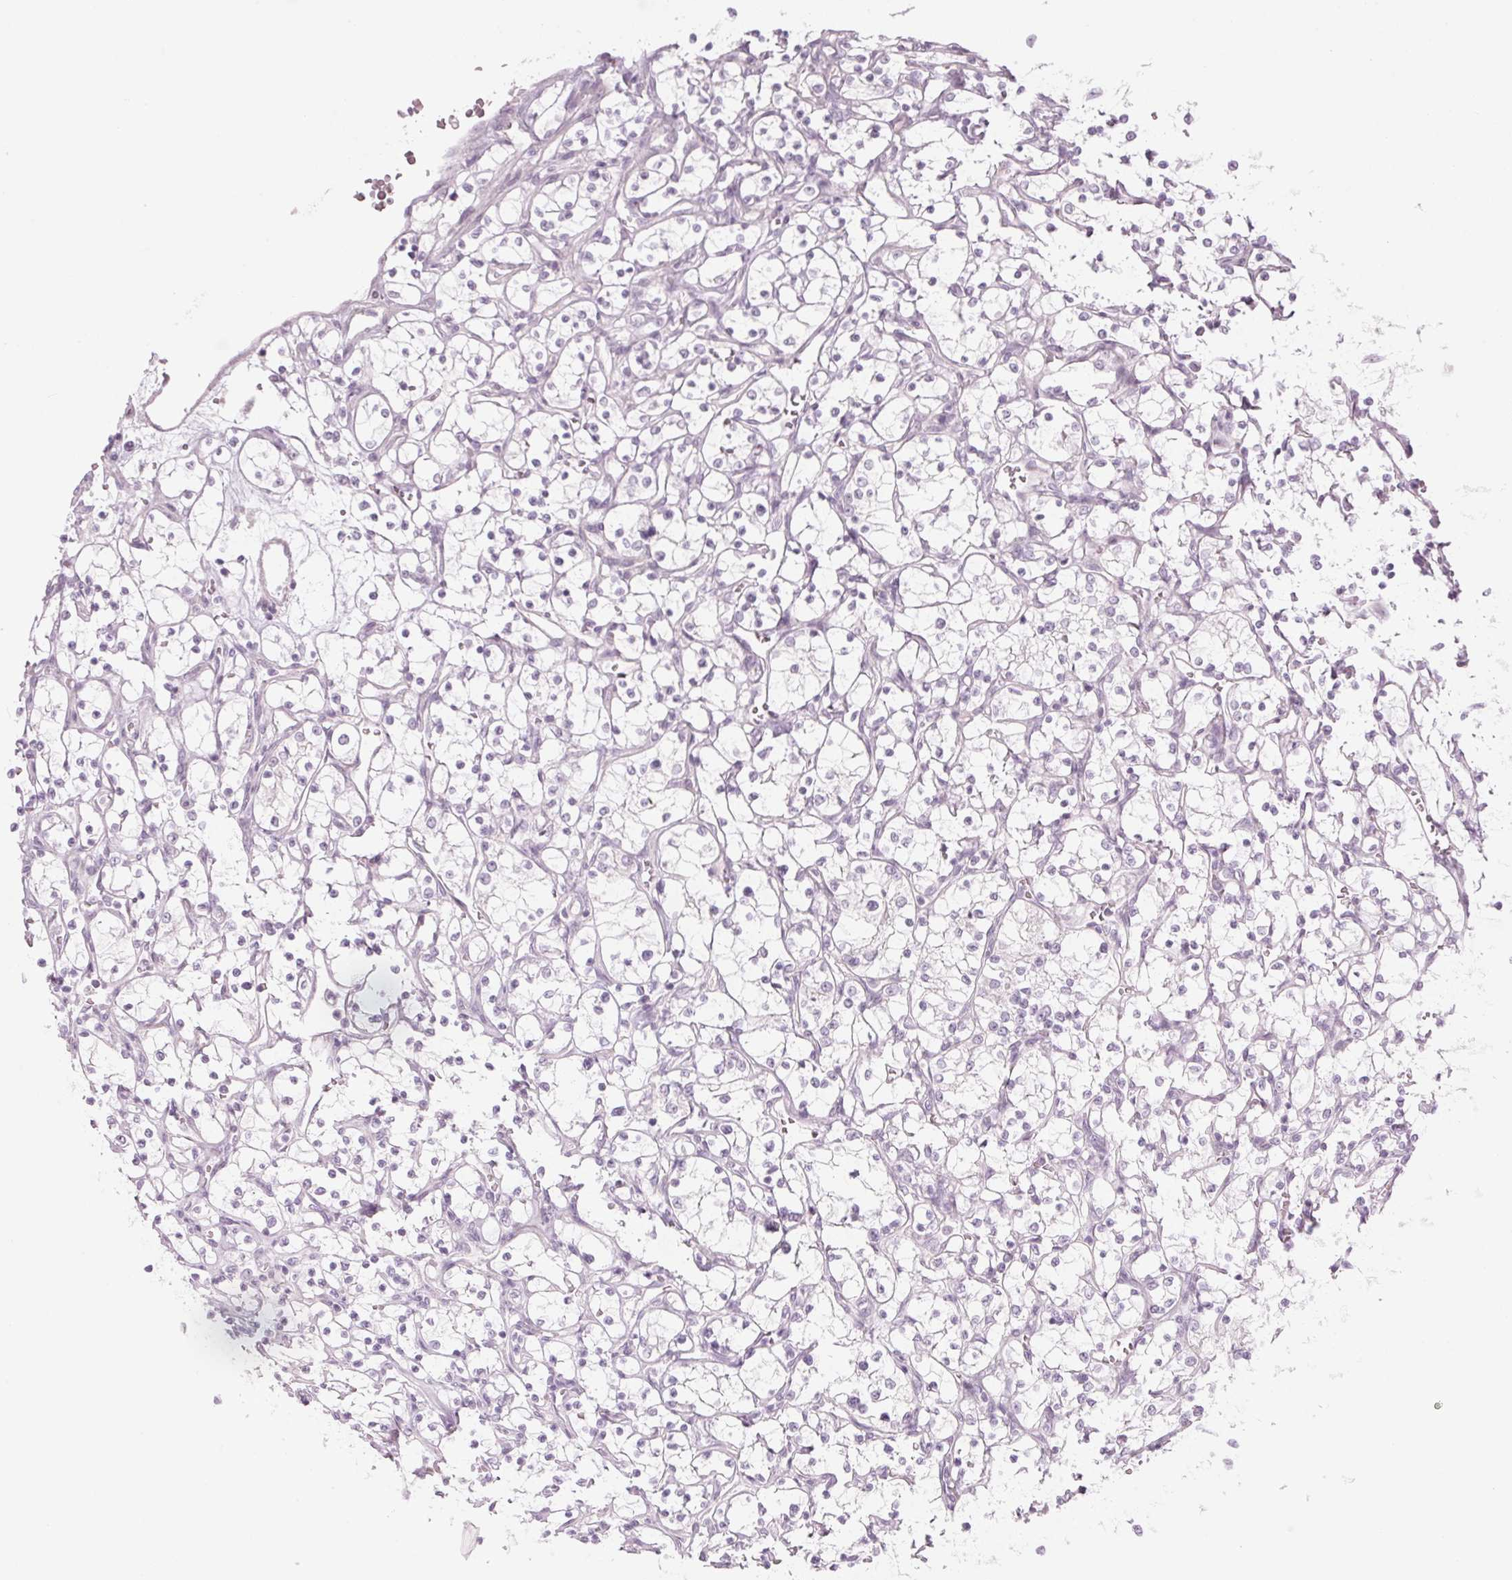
{"staining": {"intensity": "negative", "quantity": "none", "location": "none"}, "tissue": "renal cancer", "cell_type": "Tumor cells", "image_type": "cancer", "snomed": [{"axis": "morphology", "description": "Adenocarcinoma, NOS"}, {"axis": "topography", "description": "Kidney"}], "caption": "A photomicrograph of human adenocarcinoma (renal) is negative for staining in tumor cells.", "gene": "GNMT", "patient": {"sex": "female", "age": 69}}